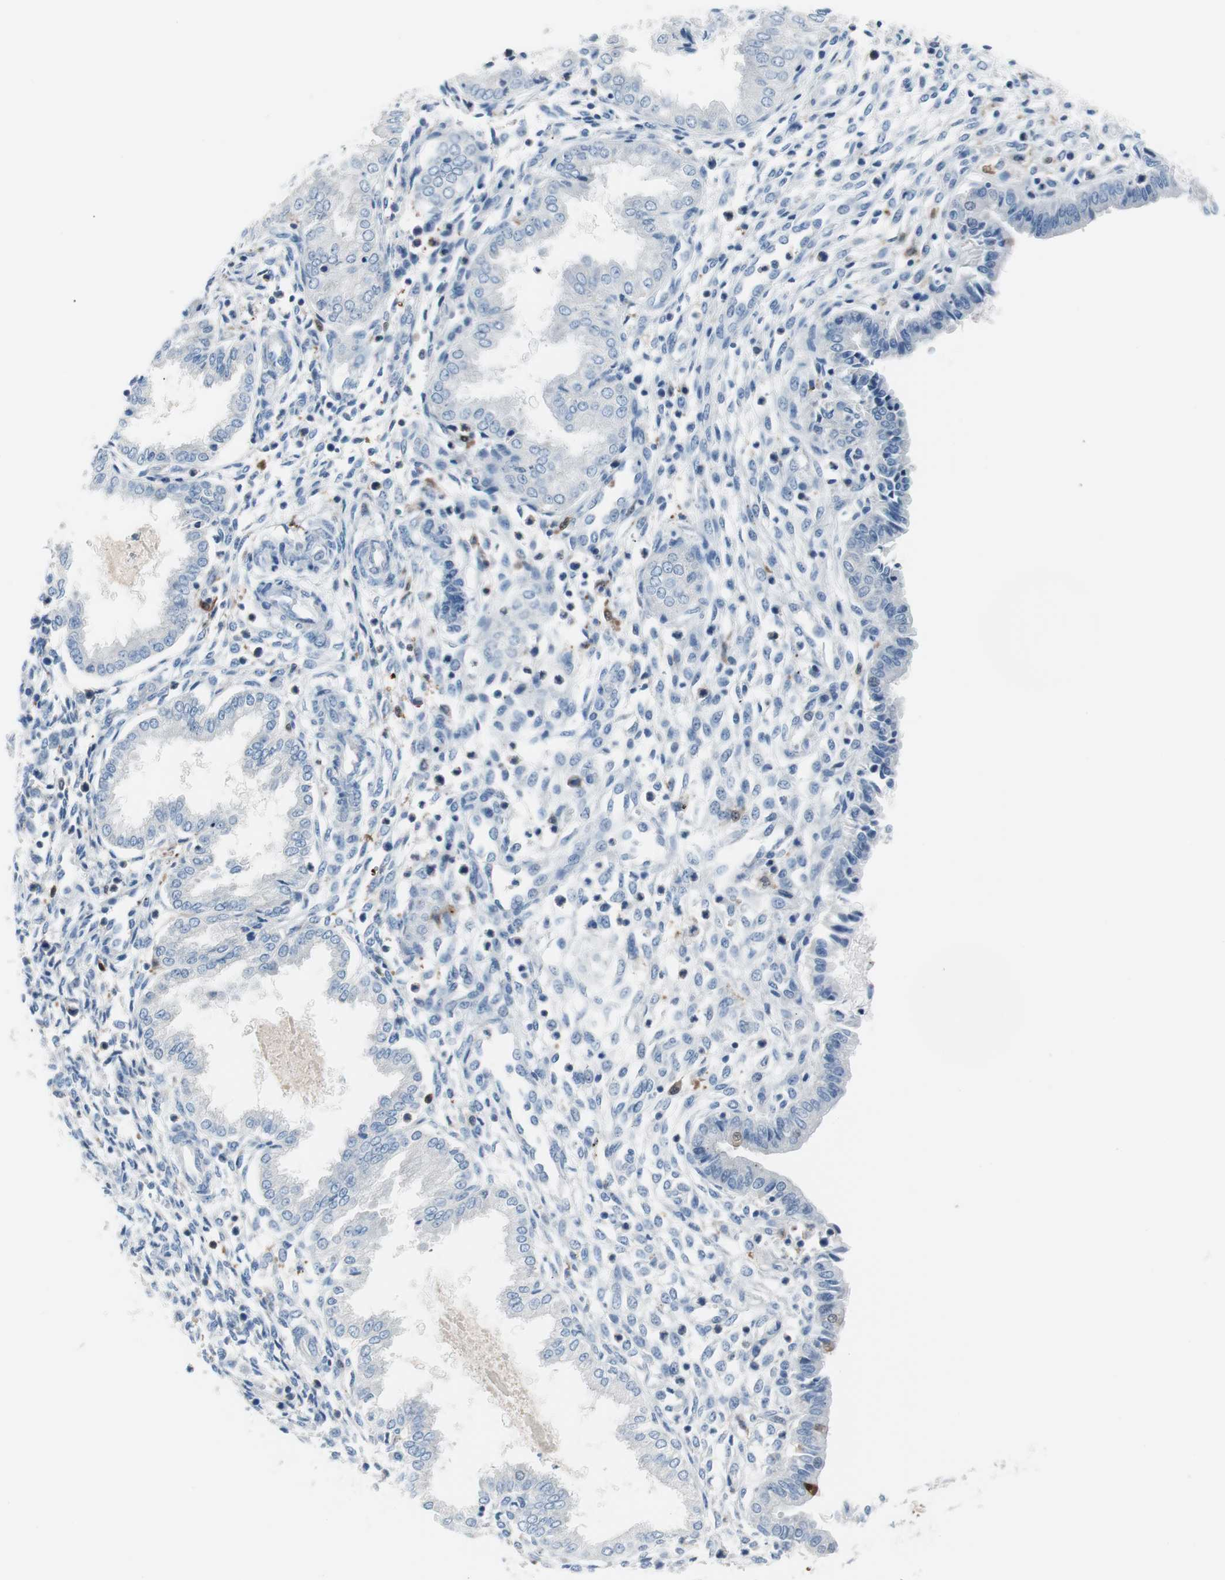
{"staining": {"intensity": "negative", "quantity": "none", "location": "none"}, "tissue": "endometrium", "cell_type": "Cells in endometrial stroma", "image_type": "normal", "snomed": [{"axis": "morphology", "description": "Normal tissue, NOS"}, {"axis": "topography", "description": "Endometrium"}], "caption": "The histopathology image demonstrates no staining of cells in endometrial stroma in normal endometrium.", "gene": "IL18", "patient": {"sex": "female", "age": 33}}